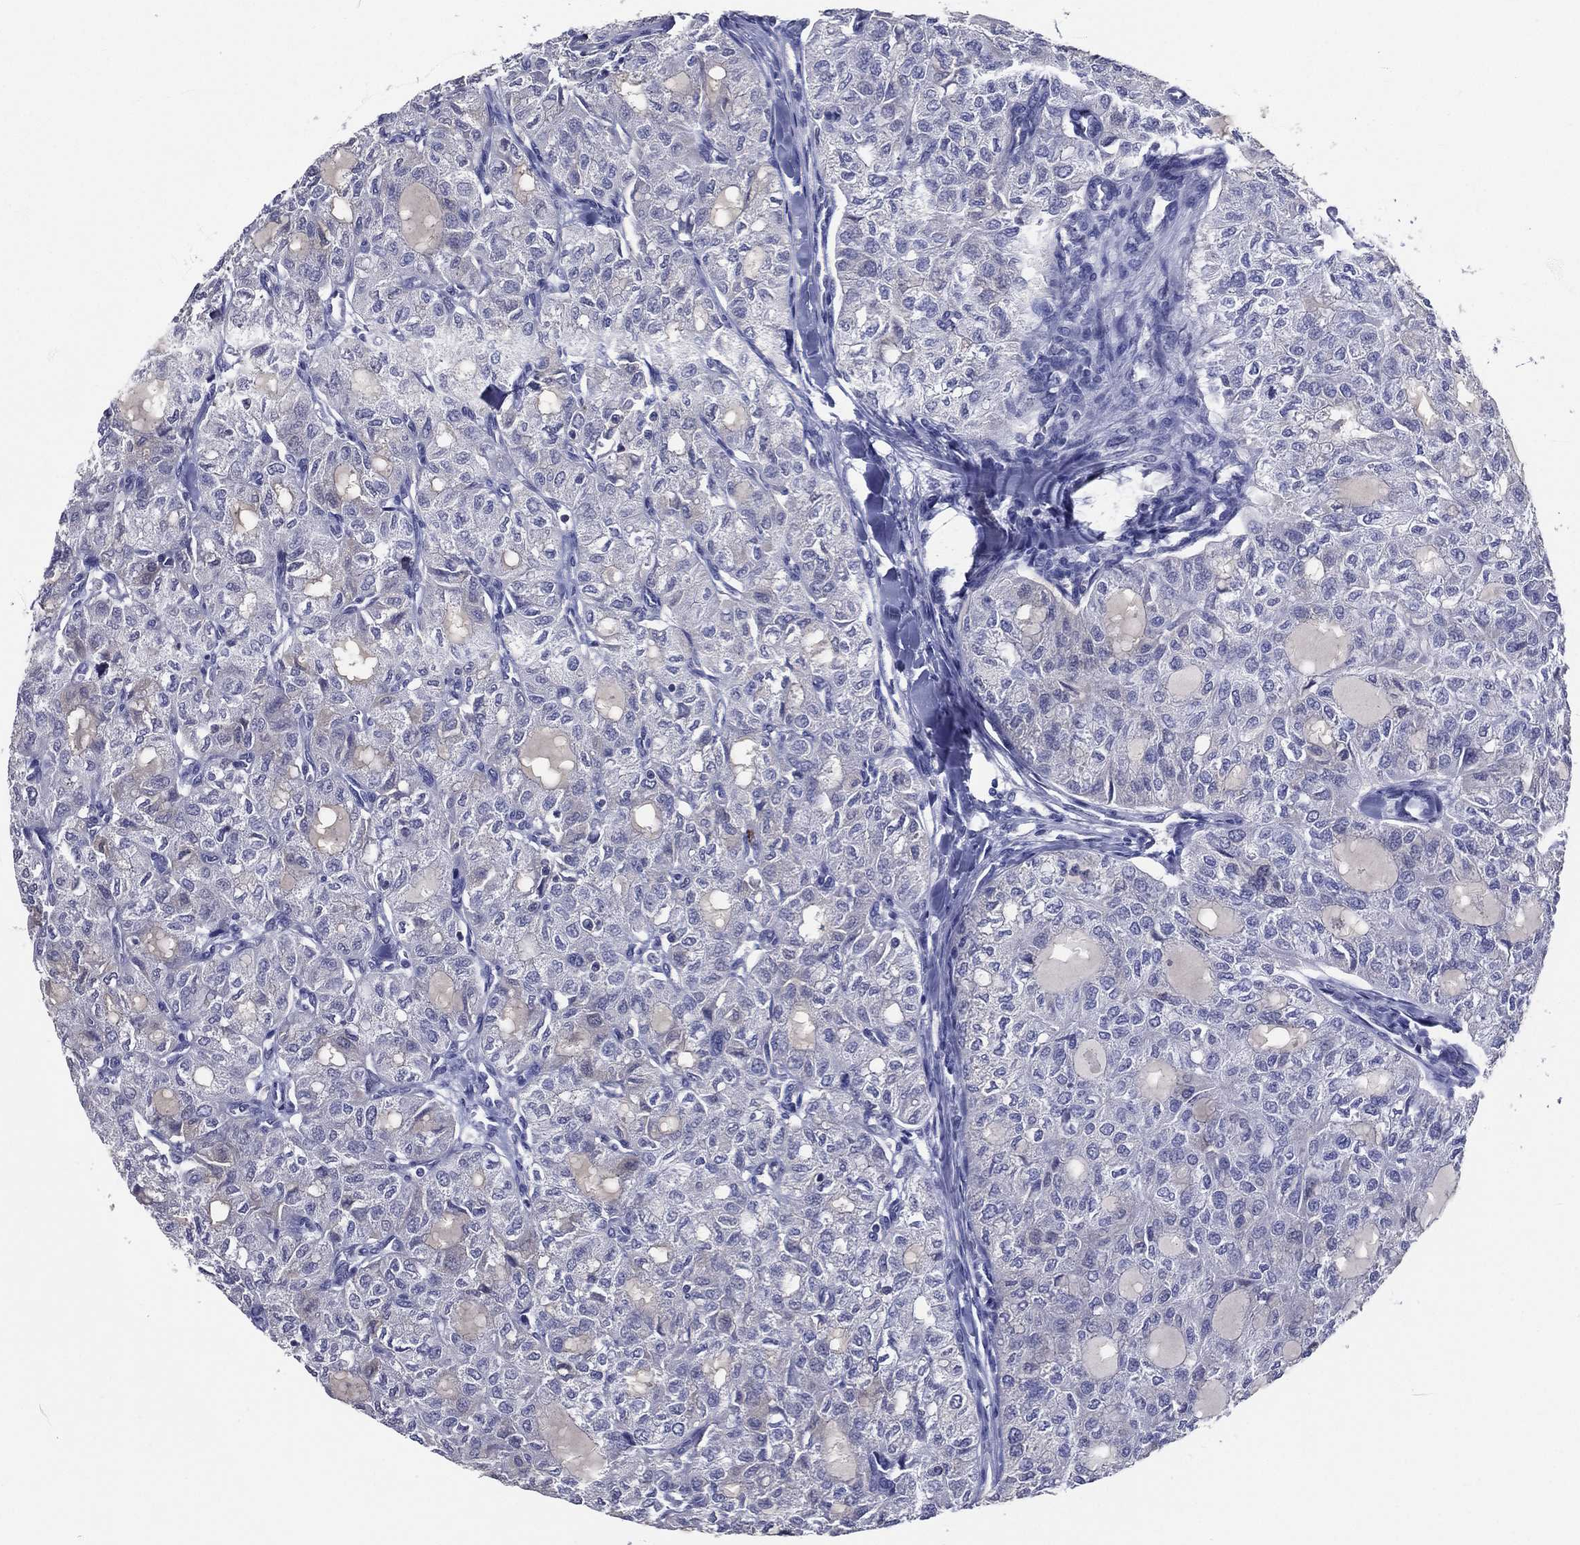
{"staining": {"intensity": "negative", "quantity": "none", "location": "none"}, "tissue": "thyroid cancer", "cell_type": "Tumor cells", "image_type": "cancer", "snomed": [{"axis": "morphology", "description": "Follicular adenoma carcinoma, NOS"}, {"axis": "topography", "description": "Thyroid gland"}], "caption": "This image is of thyroid follicular adenoma carcinoma stained with immunohistochemistry (IHC) to label a protein in brown with the nuclei are counter-stained blue. There is no positivity in tumor cells. Nuclei are stained in blue.", "gene": "TFAP2A", "patient": {"sex": "male", "age": 75}}